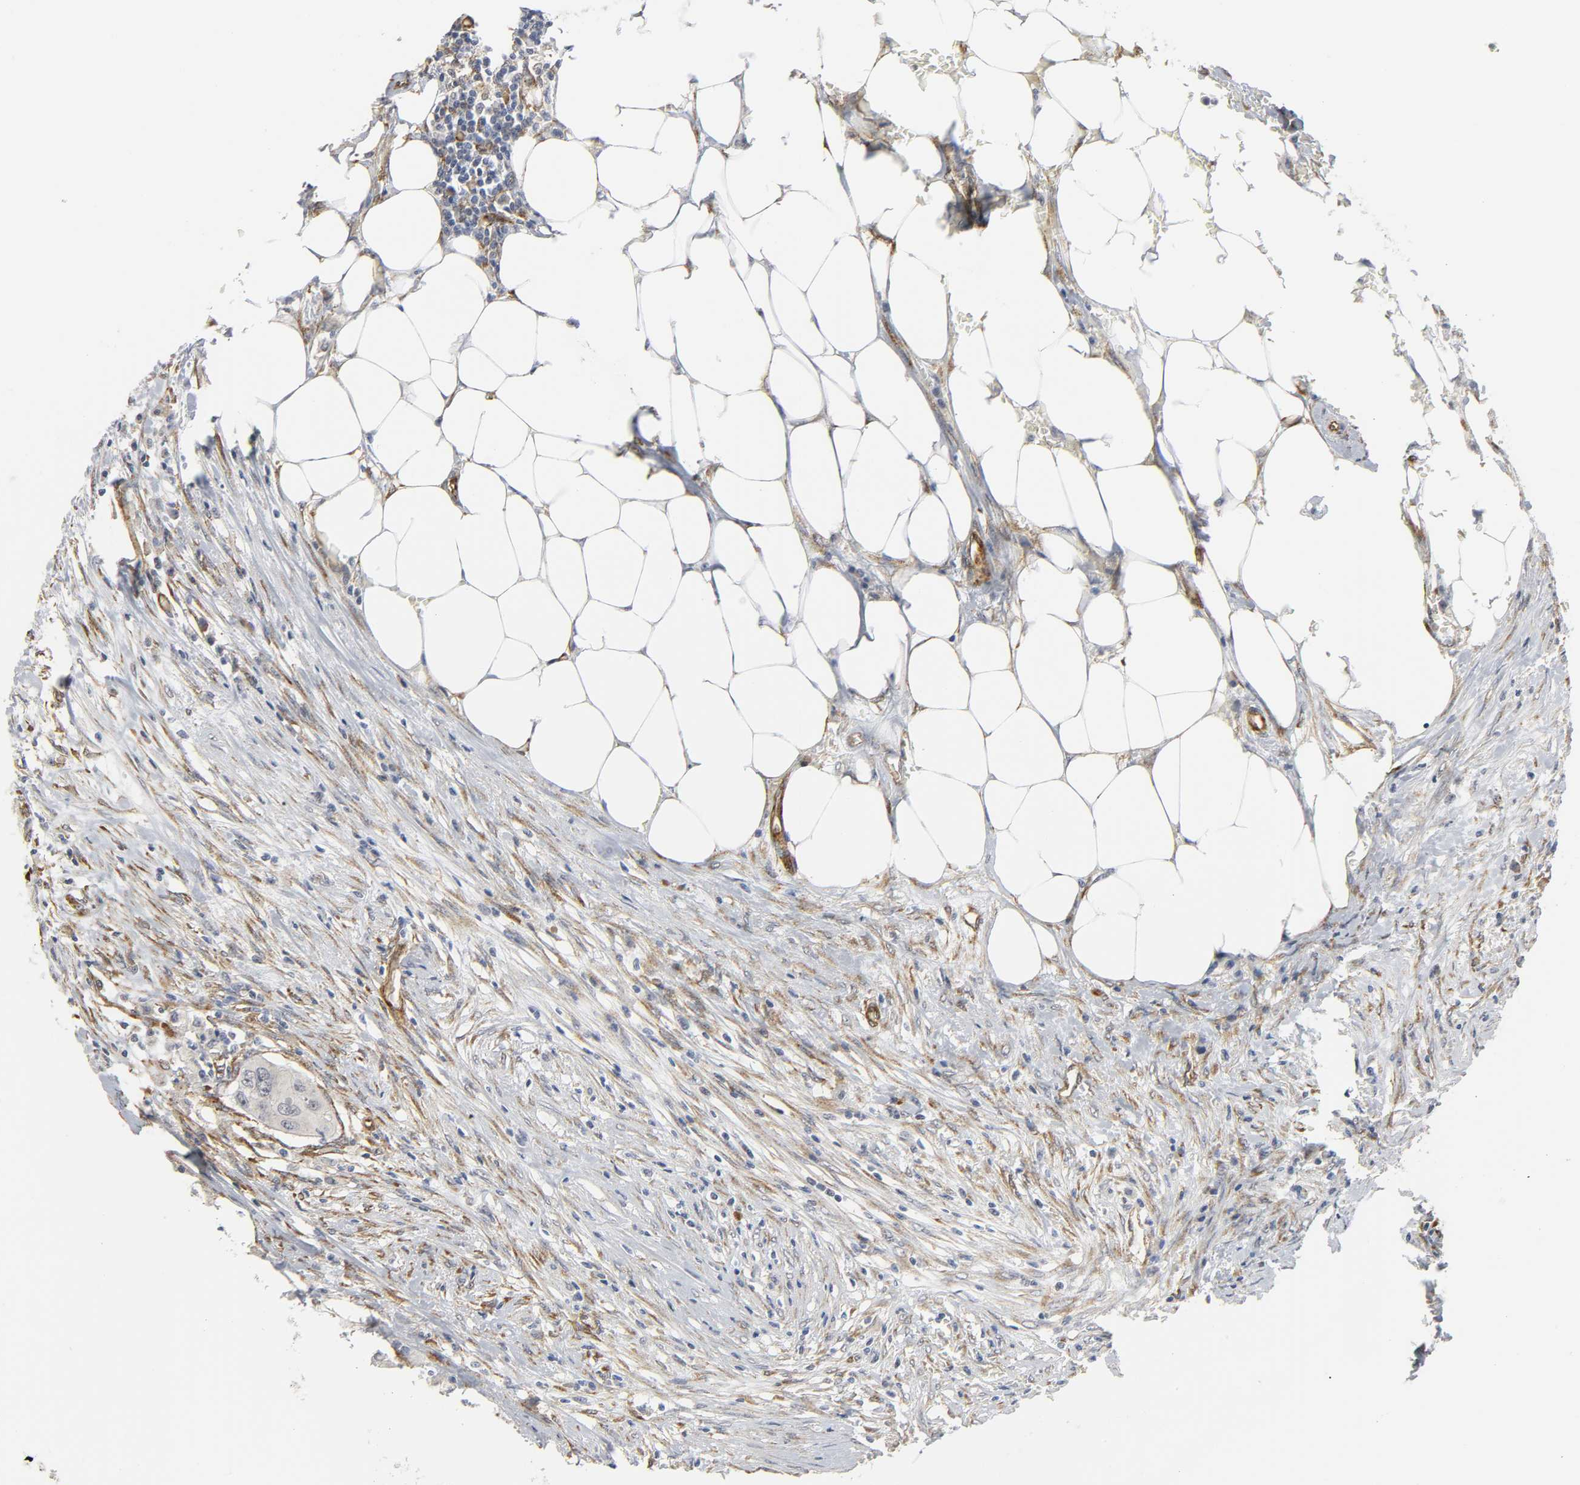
{"staining": {"intensity": "negative", "quantity": "none", "location": "none"}, "tissue": "colorectal cancer", "cell_type": "Tumor cells", "image_type": "cancer", "snomed": [{"axis": "morphology", "description": "Adenocarcinoma, NOS"}, {"axis": "topography", "description": "Colon"}], "caption": "Micrograph shows no significant protein positivity in tumor cells of colorectal adenocarcinoma. (Stains: DAB (3,3'-diaminobenzidine) IHC with hematoxylin counter stain, Microscopy: brightfield microscopy at high magnification).", "gene": "DOCK1", "patient": {"sex": "male", "age": 71}}